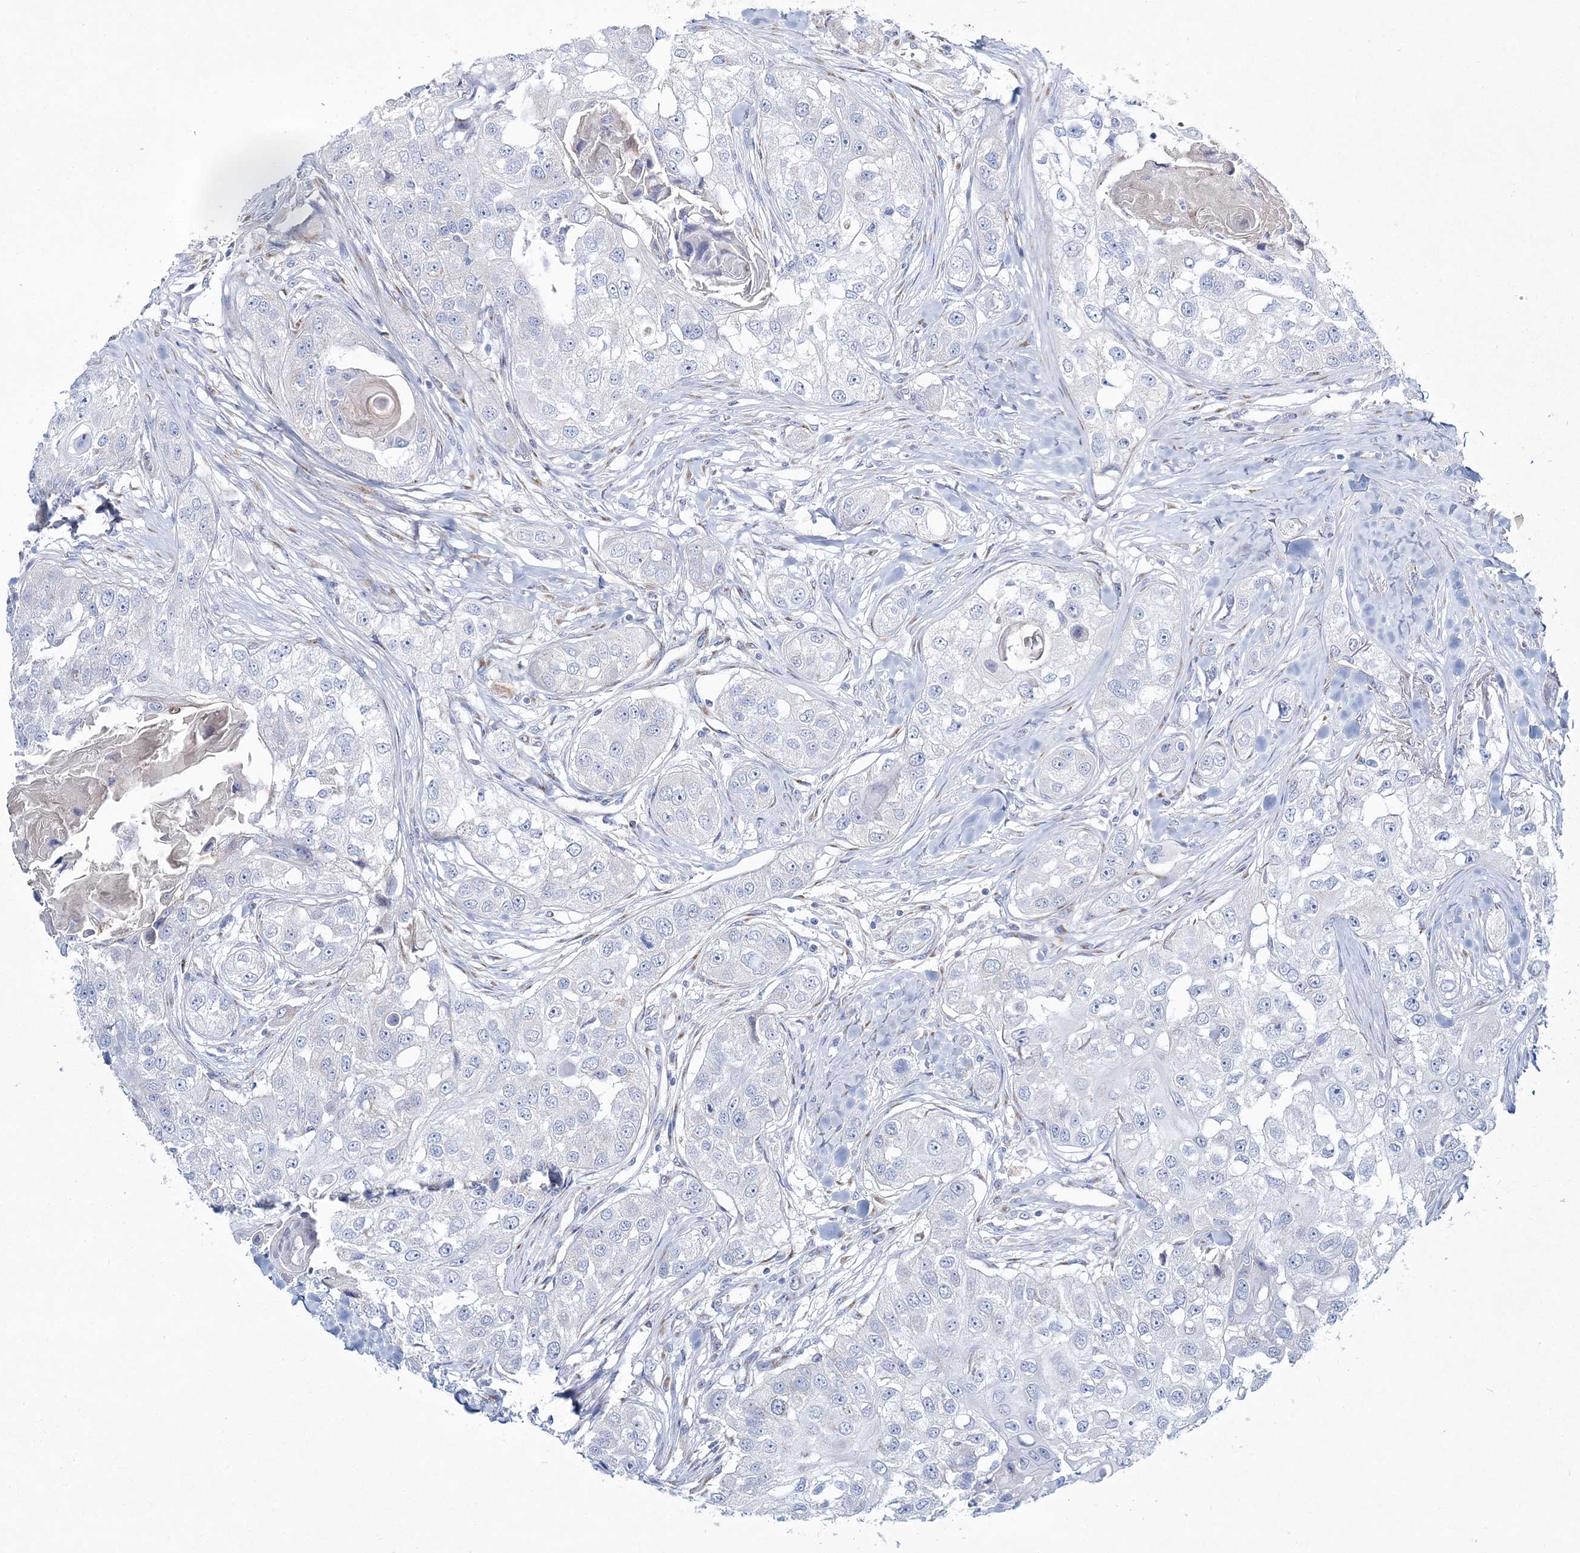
{"staining": {"intensity": "negative", "quantity": "none", "location": "none"}, "tissue": "head and neck cancer", "cell_type": "Tumor cells", "image_type": "cancer", "snomed": [{"axis": "morphology", "description": "Normal tissue, NOS"}, {"axis": "morphology", "description": "Squamous cell carcinoma, NOS"}, {"axis": "topography", "description": "Skeletal muscle"}, {"axis": "topography", "description": "Head-Neck"}], "caption": "IHC of human head and neck cancer shows no staining in tumor cells. (Brightfield microscopy of DAB immunohistochemistry at high magnification).", "gene": "ADGRL1", "patient": {"sex": "male", "age": 51}}